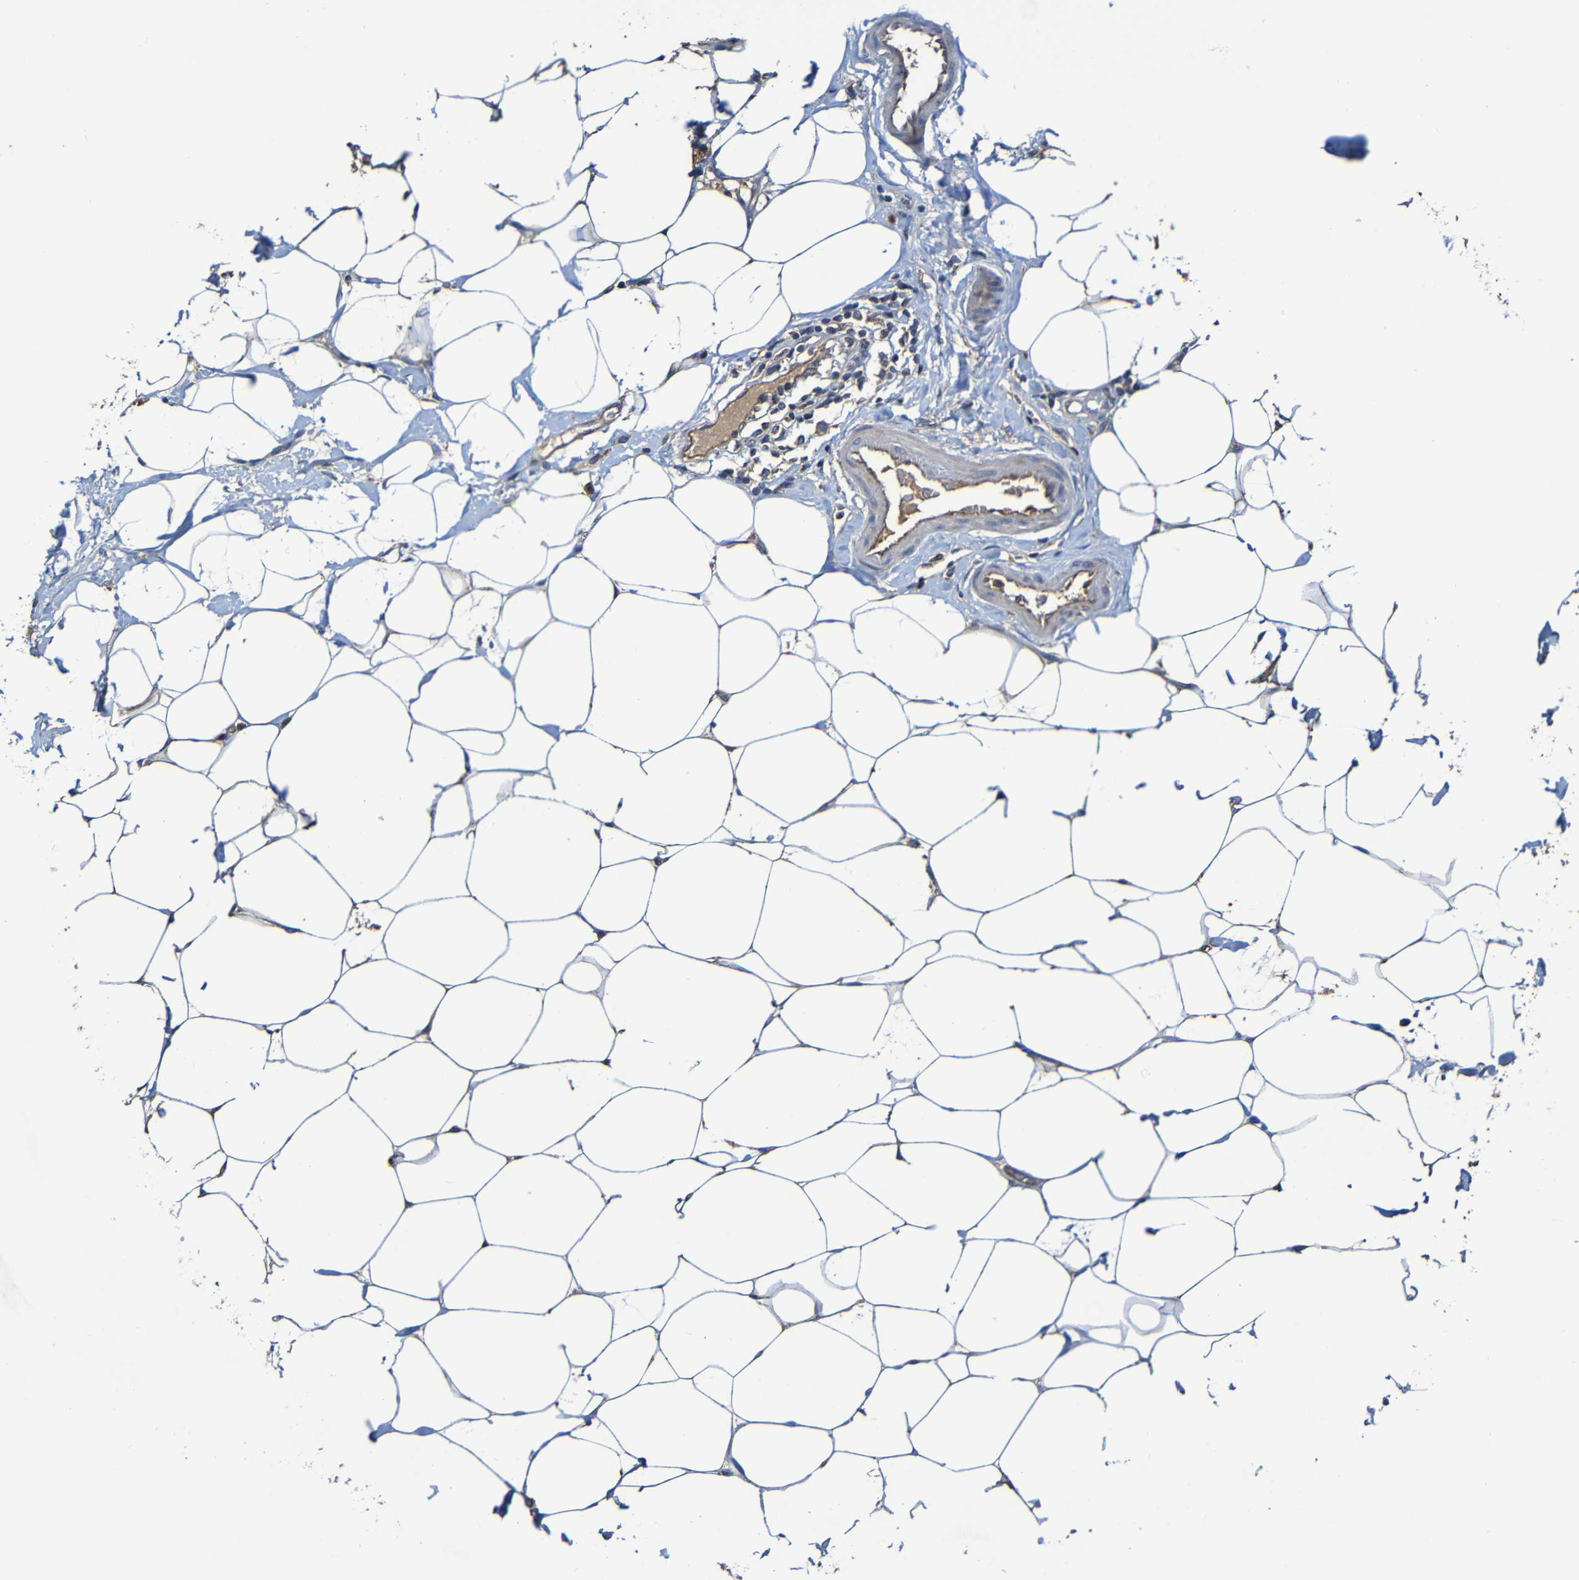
{"staining": {"intensity": "moderate", "quantity": ">75%", "location": "cytoplasmic/membranous"}, "tissue": "breast cancer", "cell_type": "Tumor cells", "image_type": "cancer", "snomed": [{"axis": "morphology", "description": "Normal tissue, NOS"}, {"axis": "morphology", "description": "Duct carcinoma"}, {"axis": "topography", "description": "Breast"}], "caption": "Tumor cells show moderate cytoplasmic/membranous positivity in approximately >75% of cells in intraductal carcinoma (breast).", "gene": "ADAM15", "patient": {"sex": "female", "age": 39}}